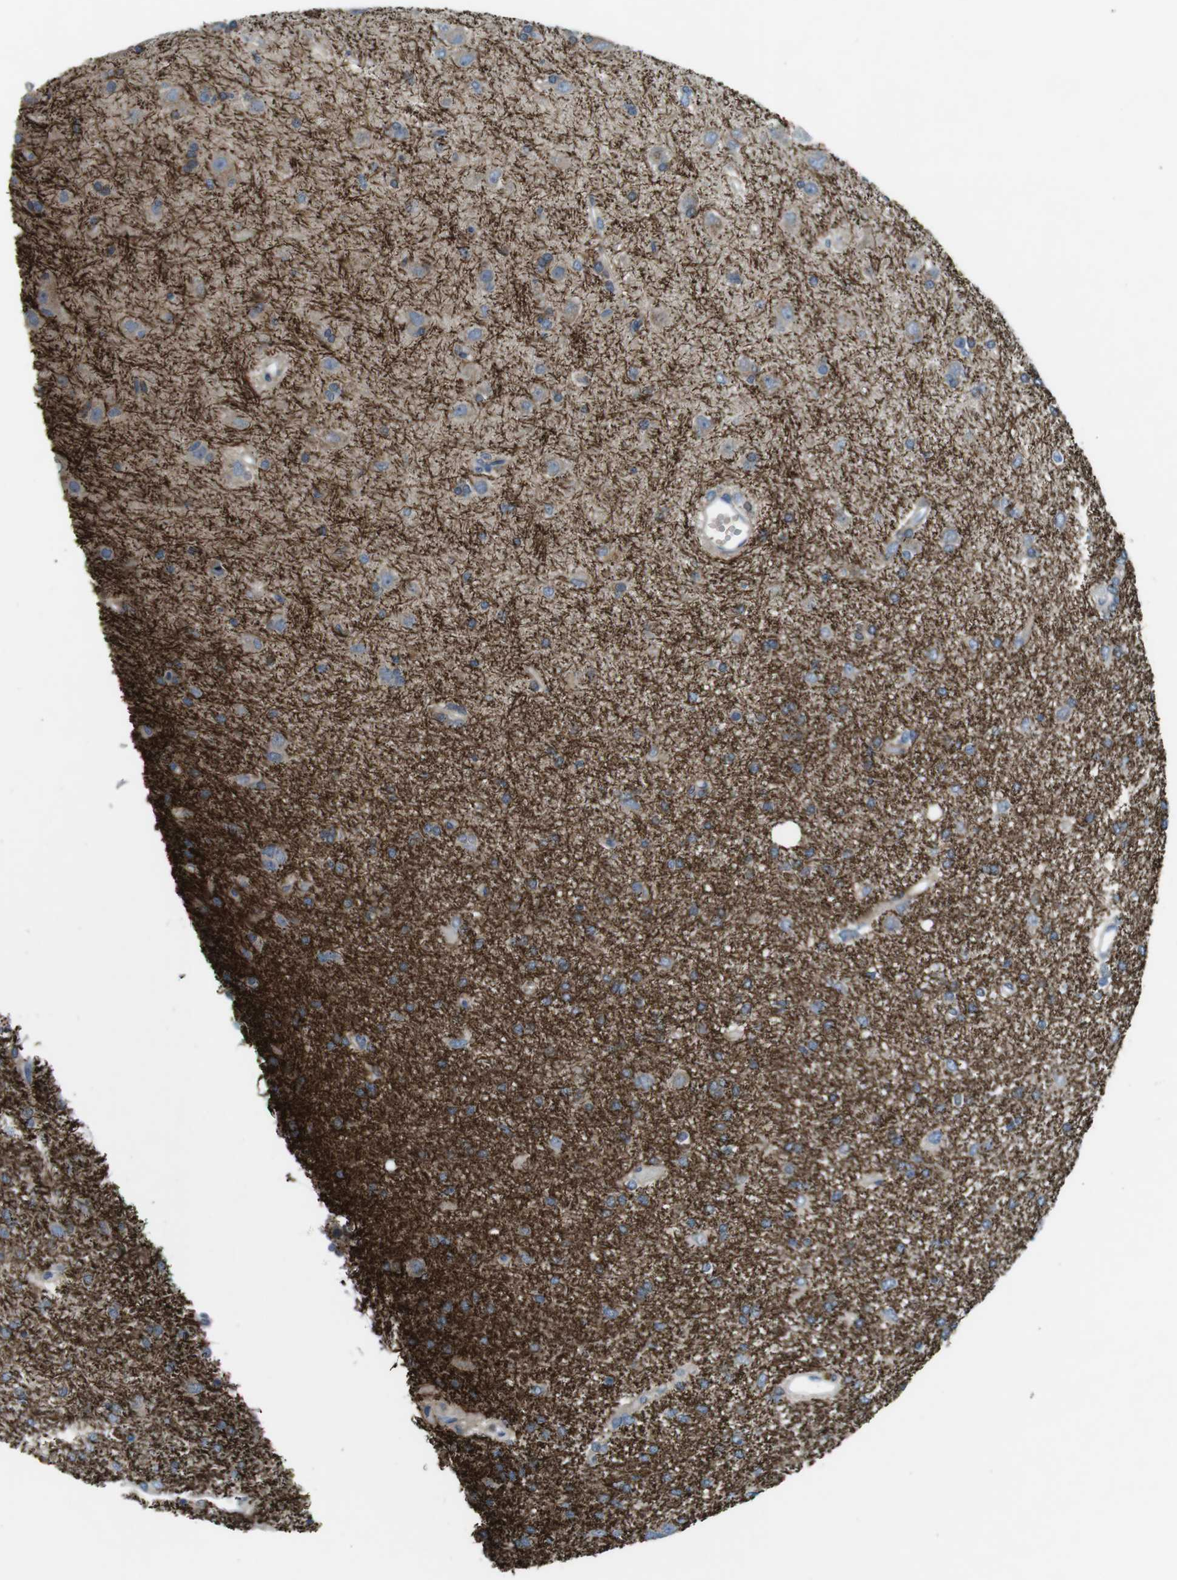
{"staining": {"intensity": "weak", "quantity": "<25%", "location": "cytoplasmic/membranous"}, "tissue": "glioma", "cell_type": "Tumor cells", "image_type": "cancer", "snomed": [{"axis": "morphology", "description": "Glioma, malignant, High grade"}, {"axis": "topography", "description": "Brain"}], "caption": "Immunohistochemistry of human malignant glioma (high-grade) reveals no staining in tumor cells. (Immunohistochemistry (ihc), brightfield microscopy, high magnification).", "gene": "TYW1", "patient": {"sex": "female", "age": 59}}